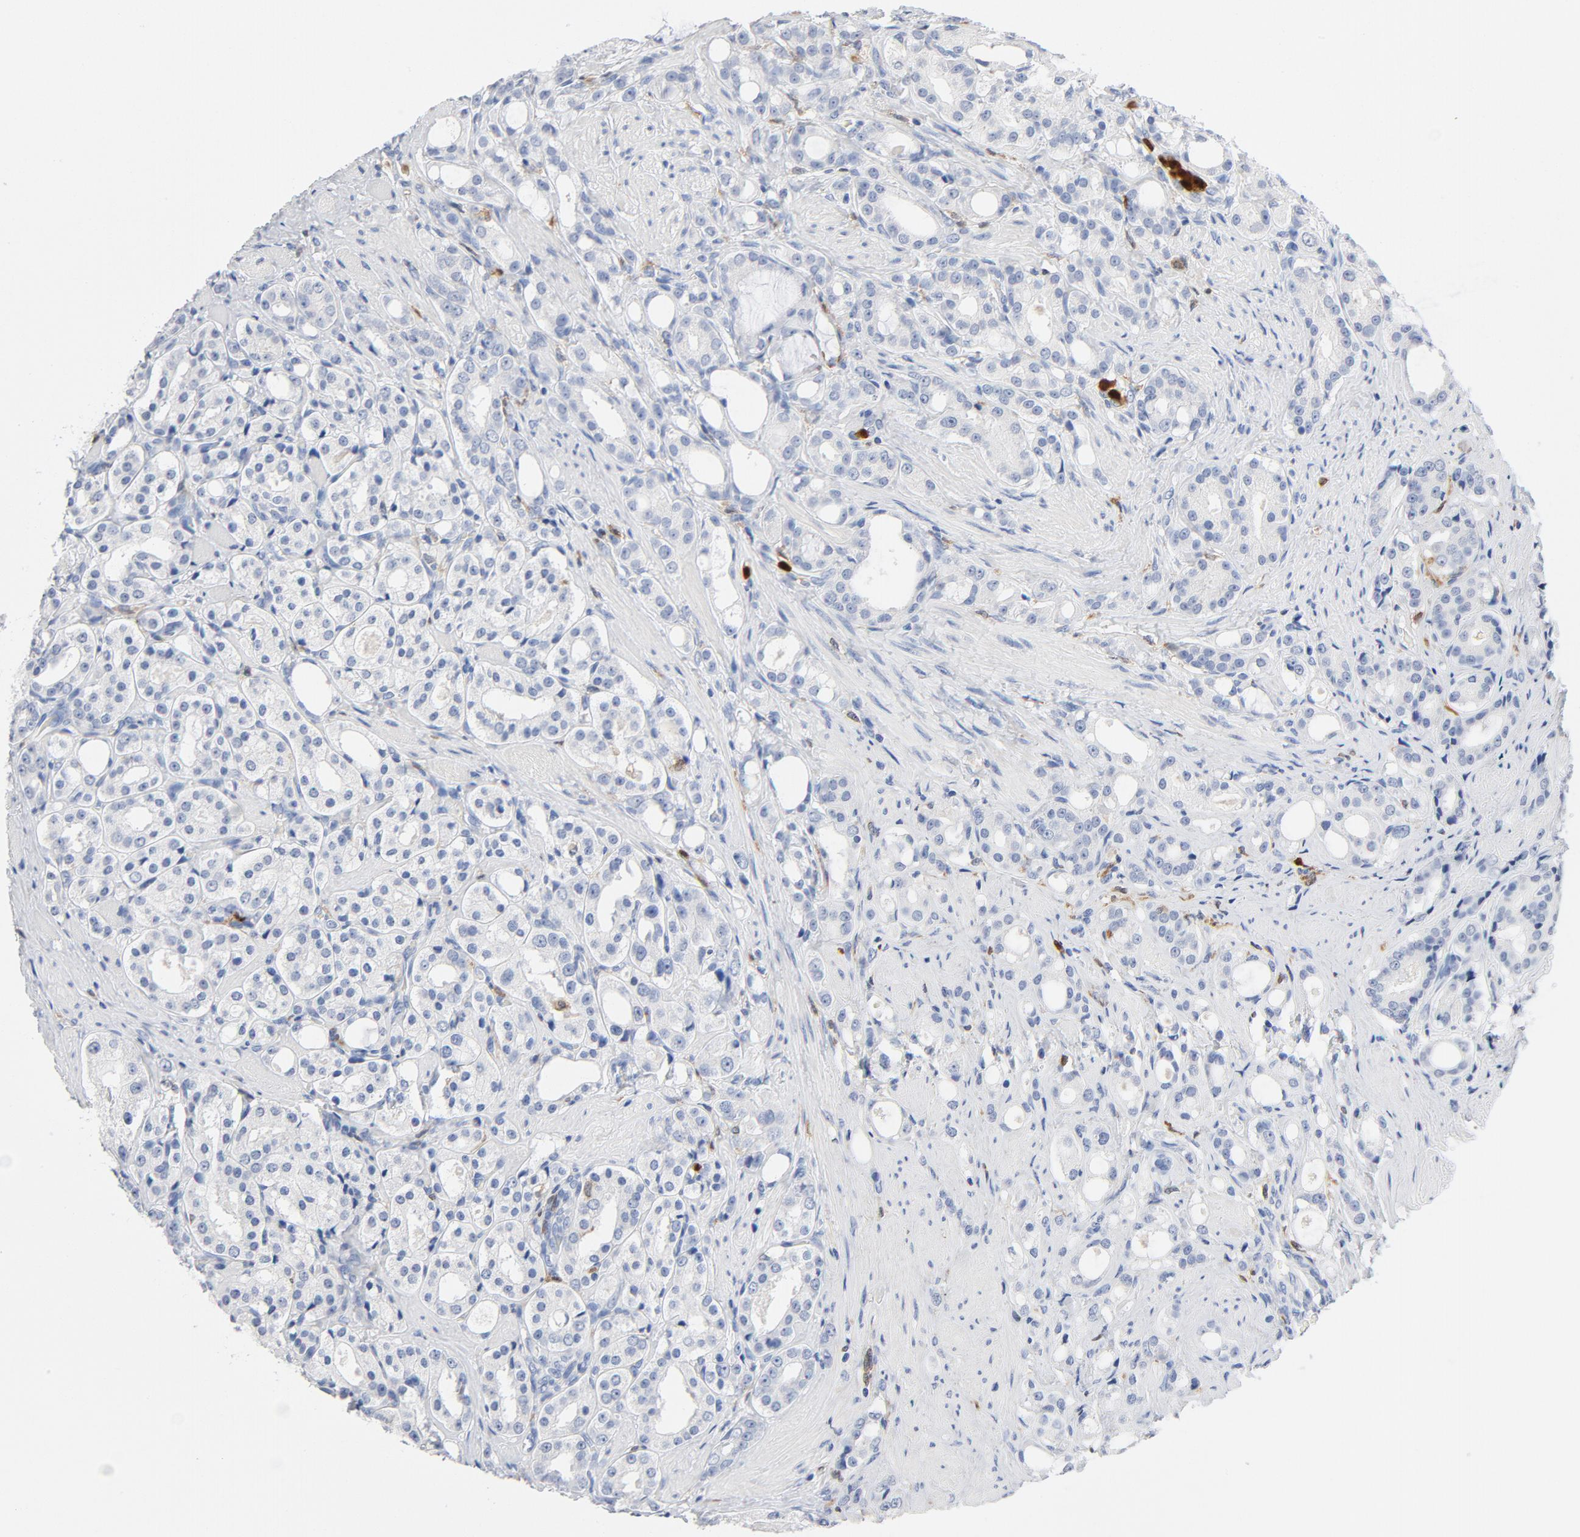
{"staining": {"intensity": "negative", "quantity": "none", "location": "none"}, "tissue": "prostate cancer", "cell_type": "Tumor cells", "image_type": "cancer", "snomed": [{"axis": "morphology", "description": "Adenocarcinoma, Medium grade"}, {"axis": "topography", "description": "Prostate"}], "caption": "Prostate cancer was stained to show a protein in brown. There is no significant expression in tumor cells.", "gene": "NCF1", "patient": {"sex": "male", "age": 60}}